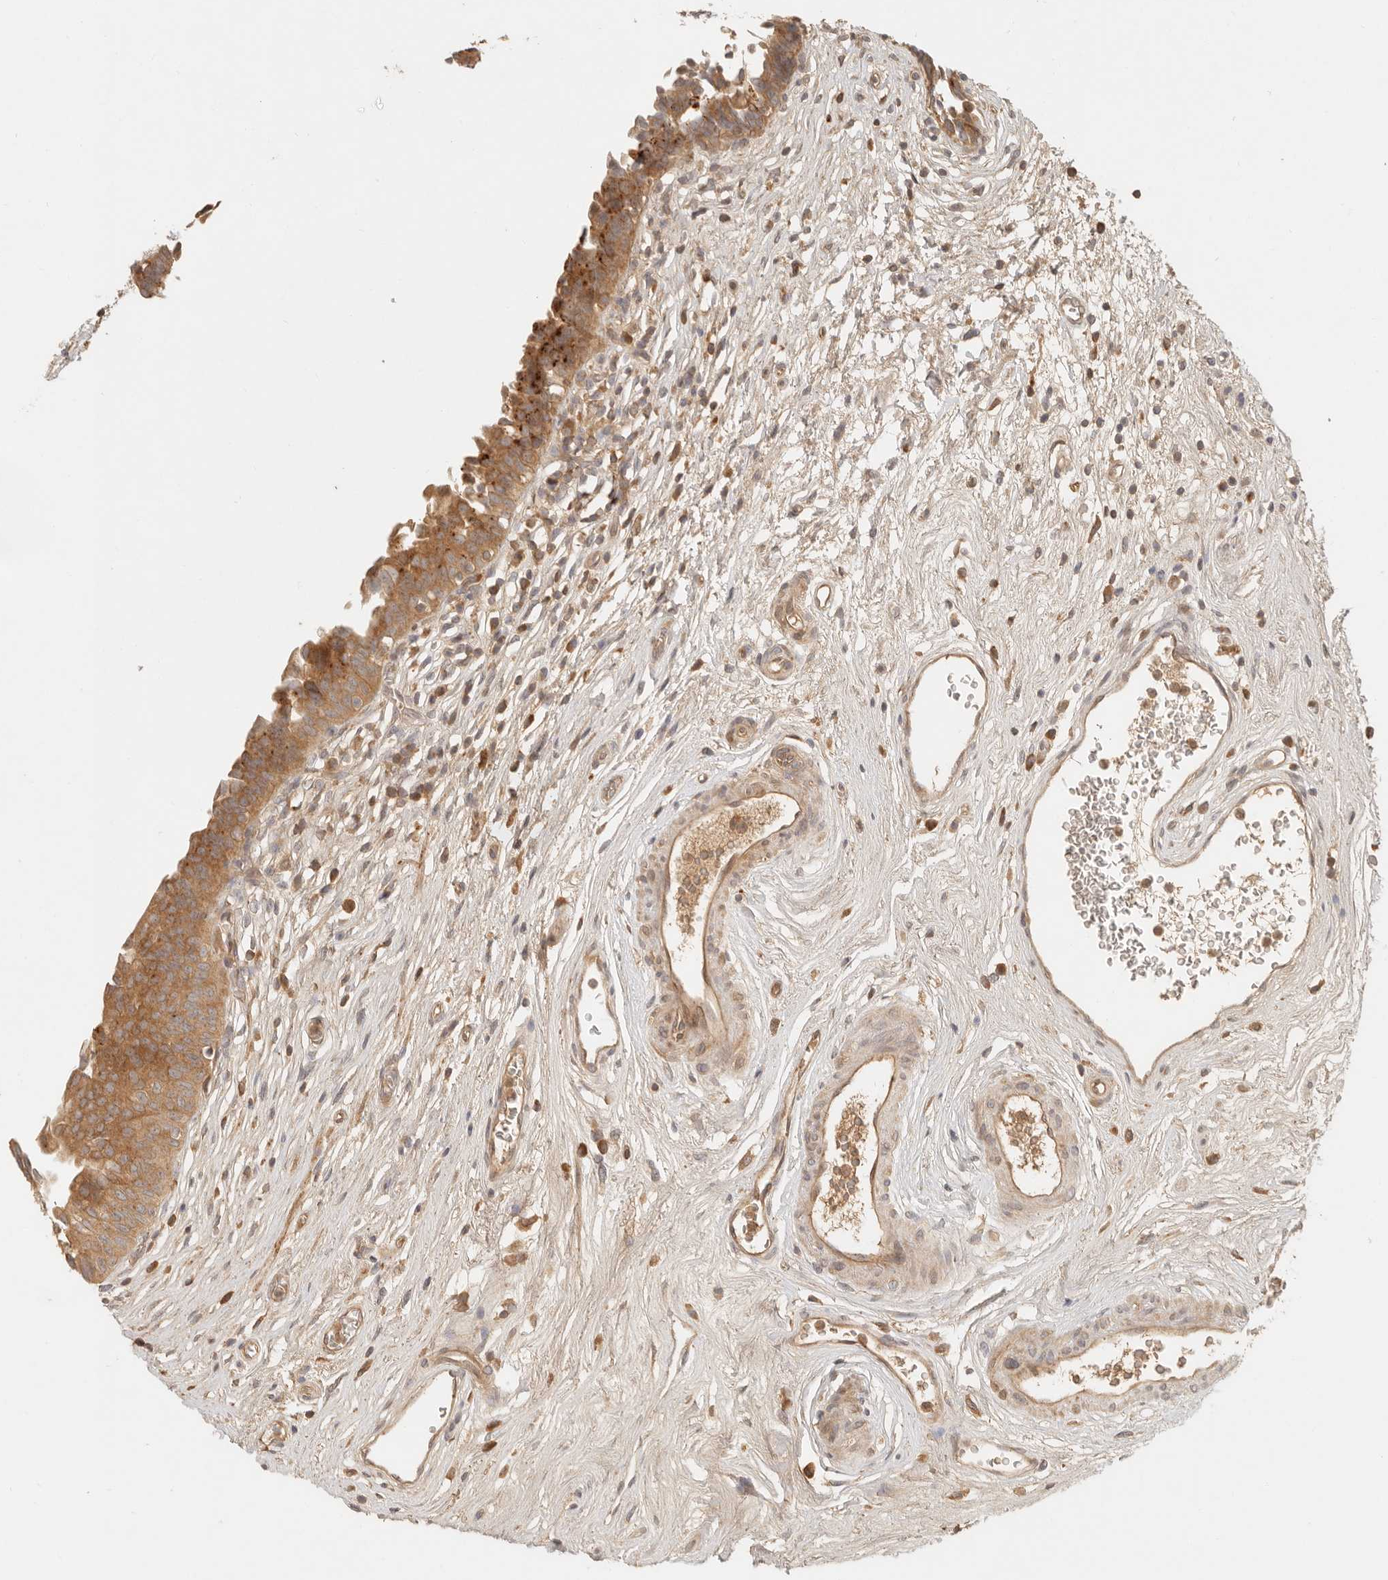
{"staining": {"intensity": "moderate", "quantity": ">75%", "location": "cytoplasmic/membranous"}, "tissue": "urinary bladder", "cell_type": "Urothelial cells", "image_type": "normal", "snomed": [{"axis": "morphology", "description": "Normal tissue, NOS"}, {"axis": "topography", "description": "Urinary bladder"}], "caption": "Approximately >75% of urothelial cells in unremarkable human urinary bladder reveal moderate cytoplasmic/membranous protein expression as visualized by brown immunohistochemical staining.", "gene": "ANKRD61", "patient": {"sex": "male", "age": 83}}